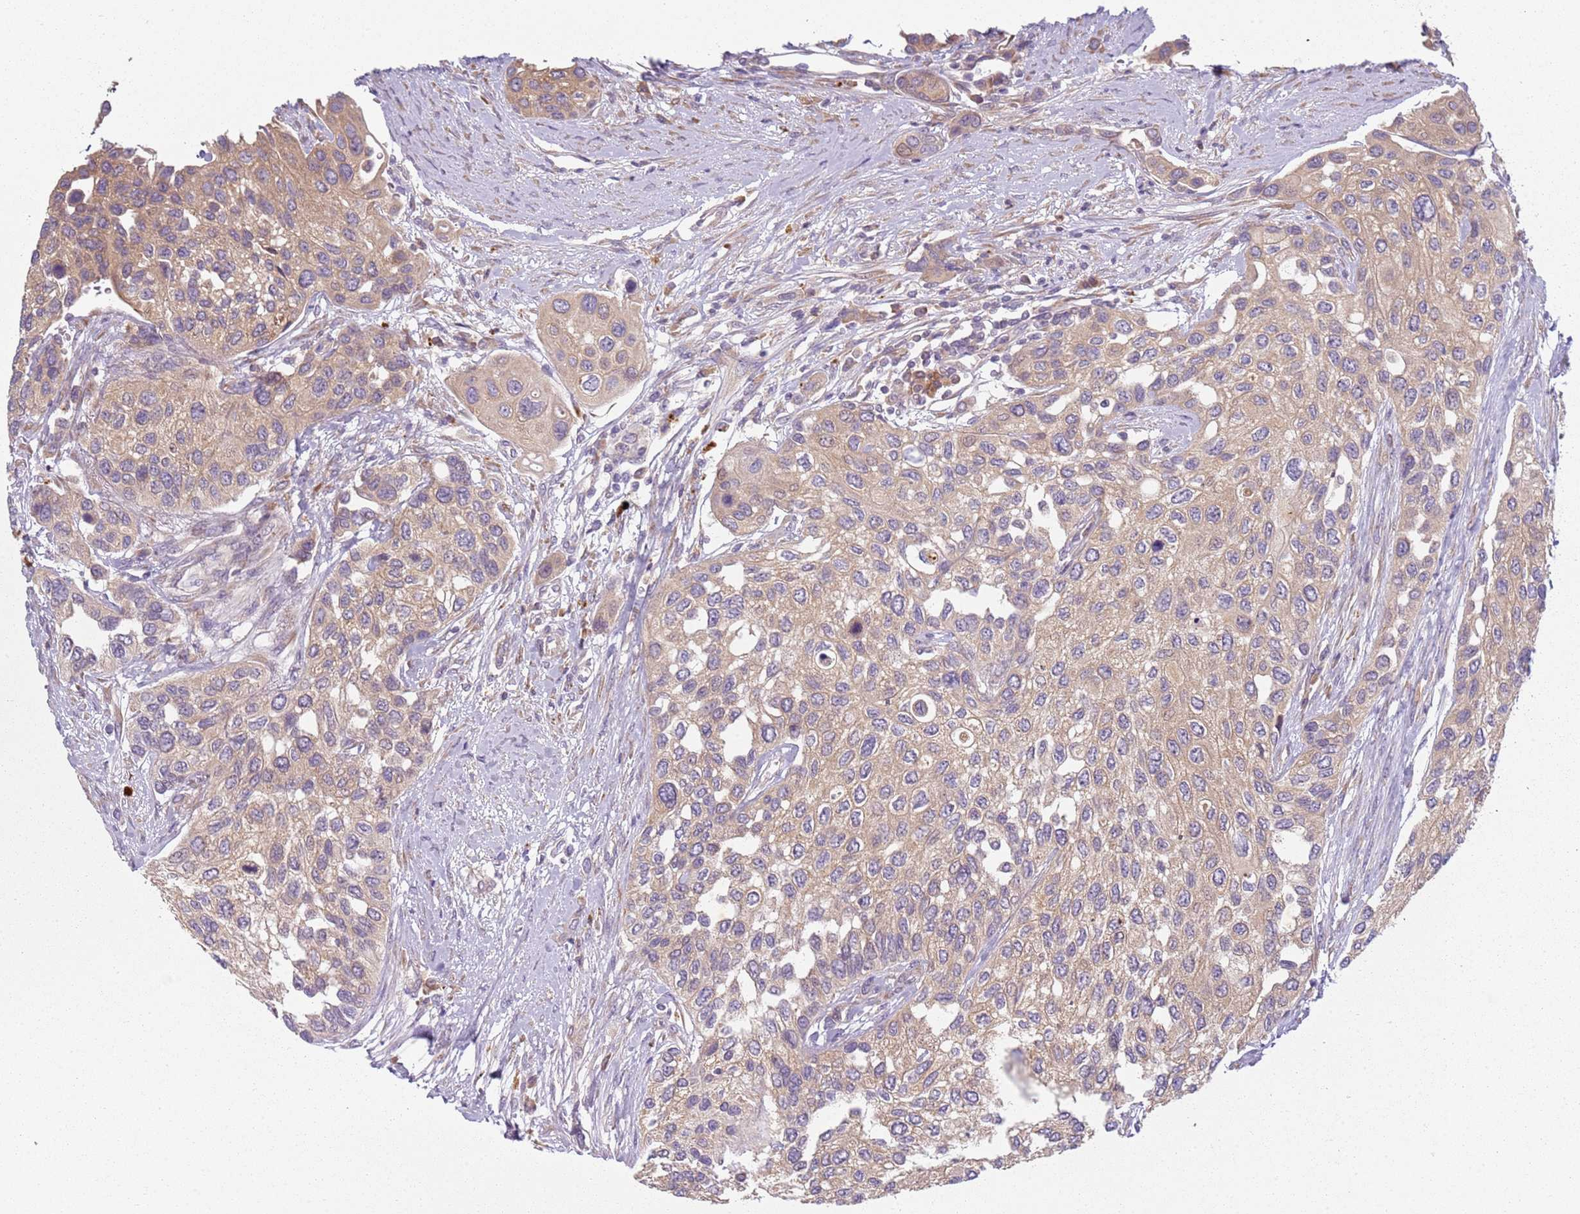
{"staining": {"intensity": "weak", "quantity": "25%-75%", "location": "cytoplasmic/membranous"}, "tissue": "urothelial cancer", "cell_type": "Tumor cells", "image_type": "cancer", "snomed": [{"axis": "morphology", "description": "Normal tissue, NOS"}, {"axis": "morphology", "description": "Urothelial carcinoma, High grade"}, {"axis": "topography", "description": "Vascular tissue"}, {"axis": "topography", "description": "Urinary bladder"}], "caption": "DAB (3,3'-diaminobenzidine) immunohistochemical staining of human urothelial carcinoma (high-grade) demonstrates weak cytoplasmic/membranous protein staining in approximately 25%-75% of tumor cells. Using DAB (3,3'-diaminobenzidine) (brown) and hematoxylin (blue) stains, captured at high magnification using brightfield microscopy.", "gene": "RPS28", "patient": {"sex": "female", "age": 56}}